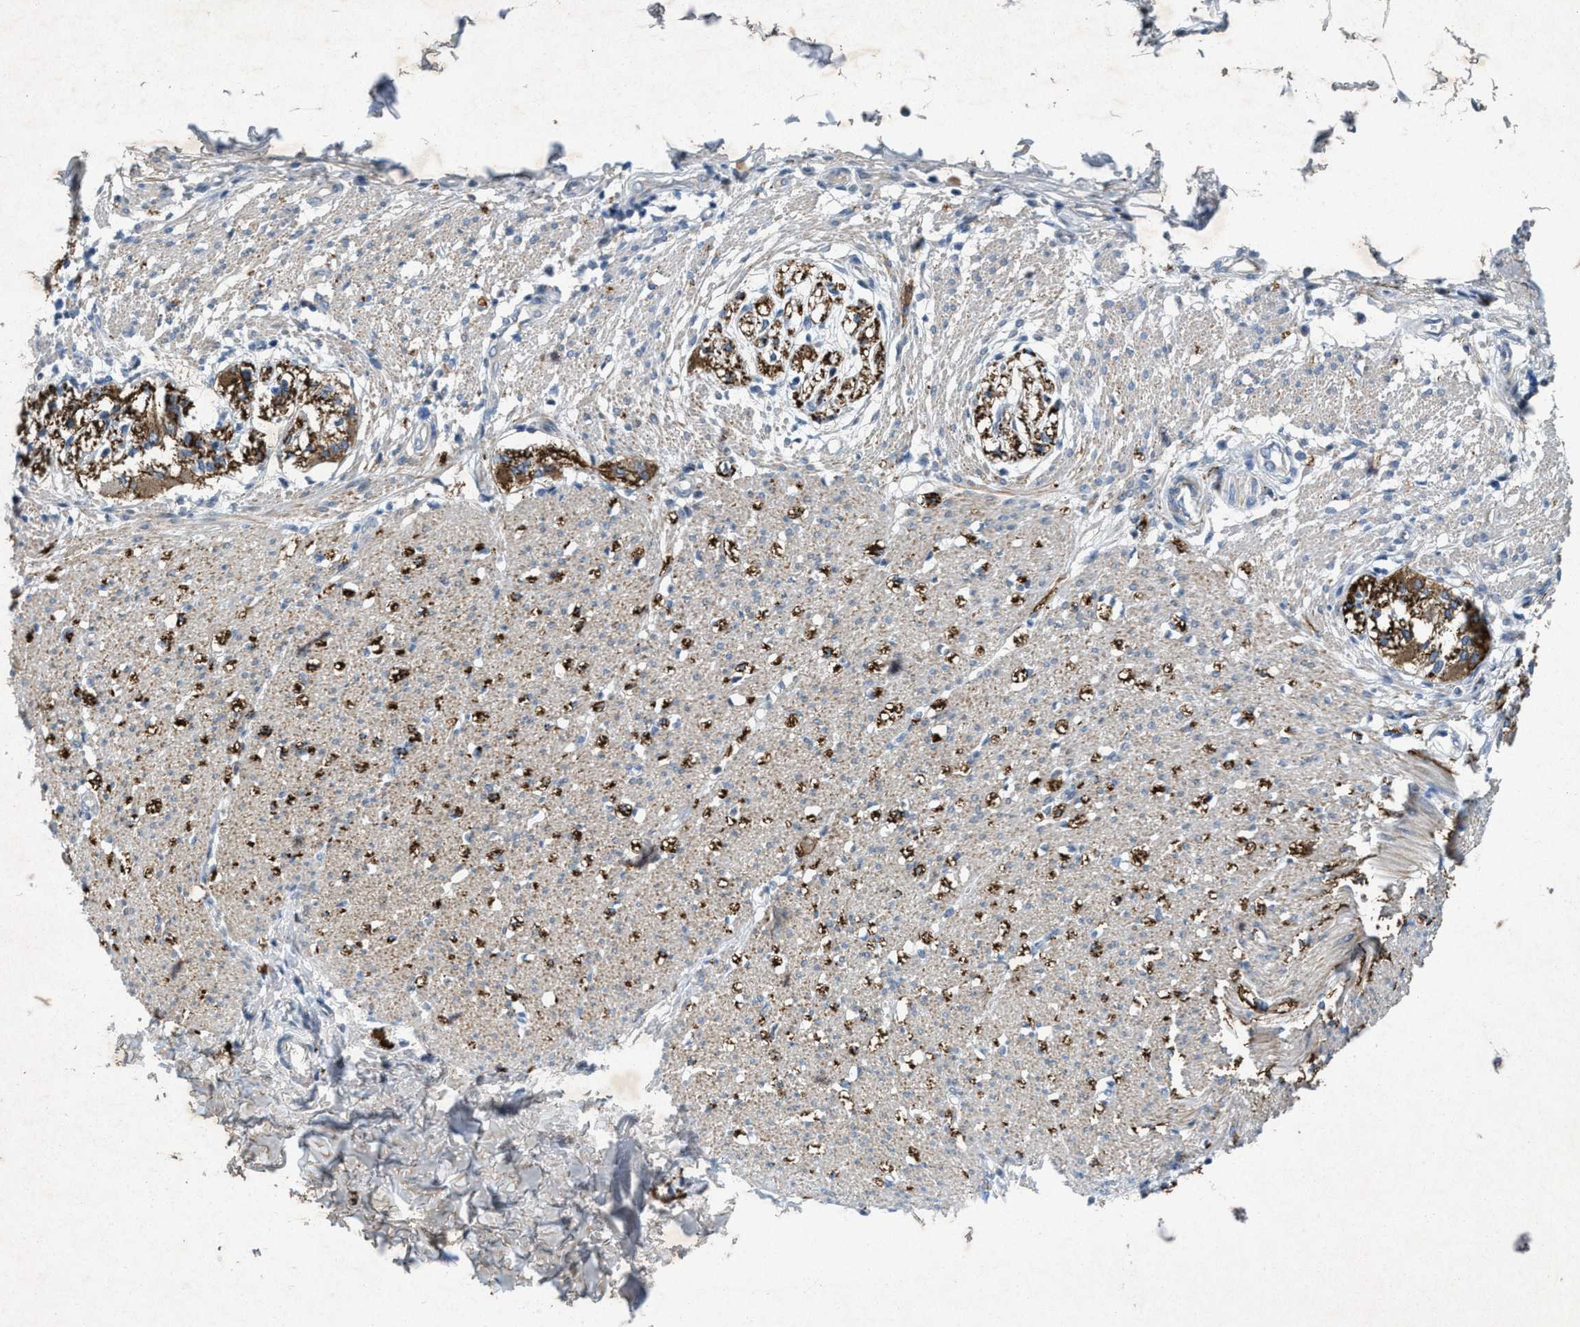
{"staining": {"intensity": "moderate", "quantity": "25%-75%", "location": "cytoplasmic/membranous"}, "tissue": "smooth muscle", "cell_type": "Smooth muscle cells", "image_type": "normal", "snomed": [{"axis": "morphology", "description": "Normal tissue, NOS"}, {"axis": "morphology", "description": "Adenocarcinoma, NOS"}, {"axis": "topography", "description": "Colon"}, {"axis": "topography", "description": "Peripheral nerve tissue"}], "caption": "Immunohistochemical staining of normal human smooth muscle demonstrates 25%-75% levels of moderate cytoplasmic/membranous protein staining in about 25%-75% of smooth muscle cells.", "gene": "URGCP", "patient": {"sex": "male", "age": 14}}